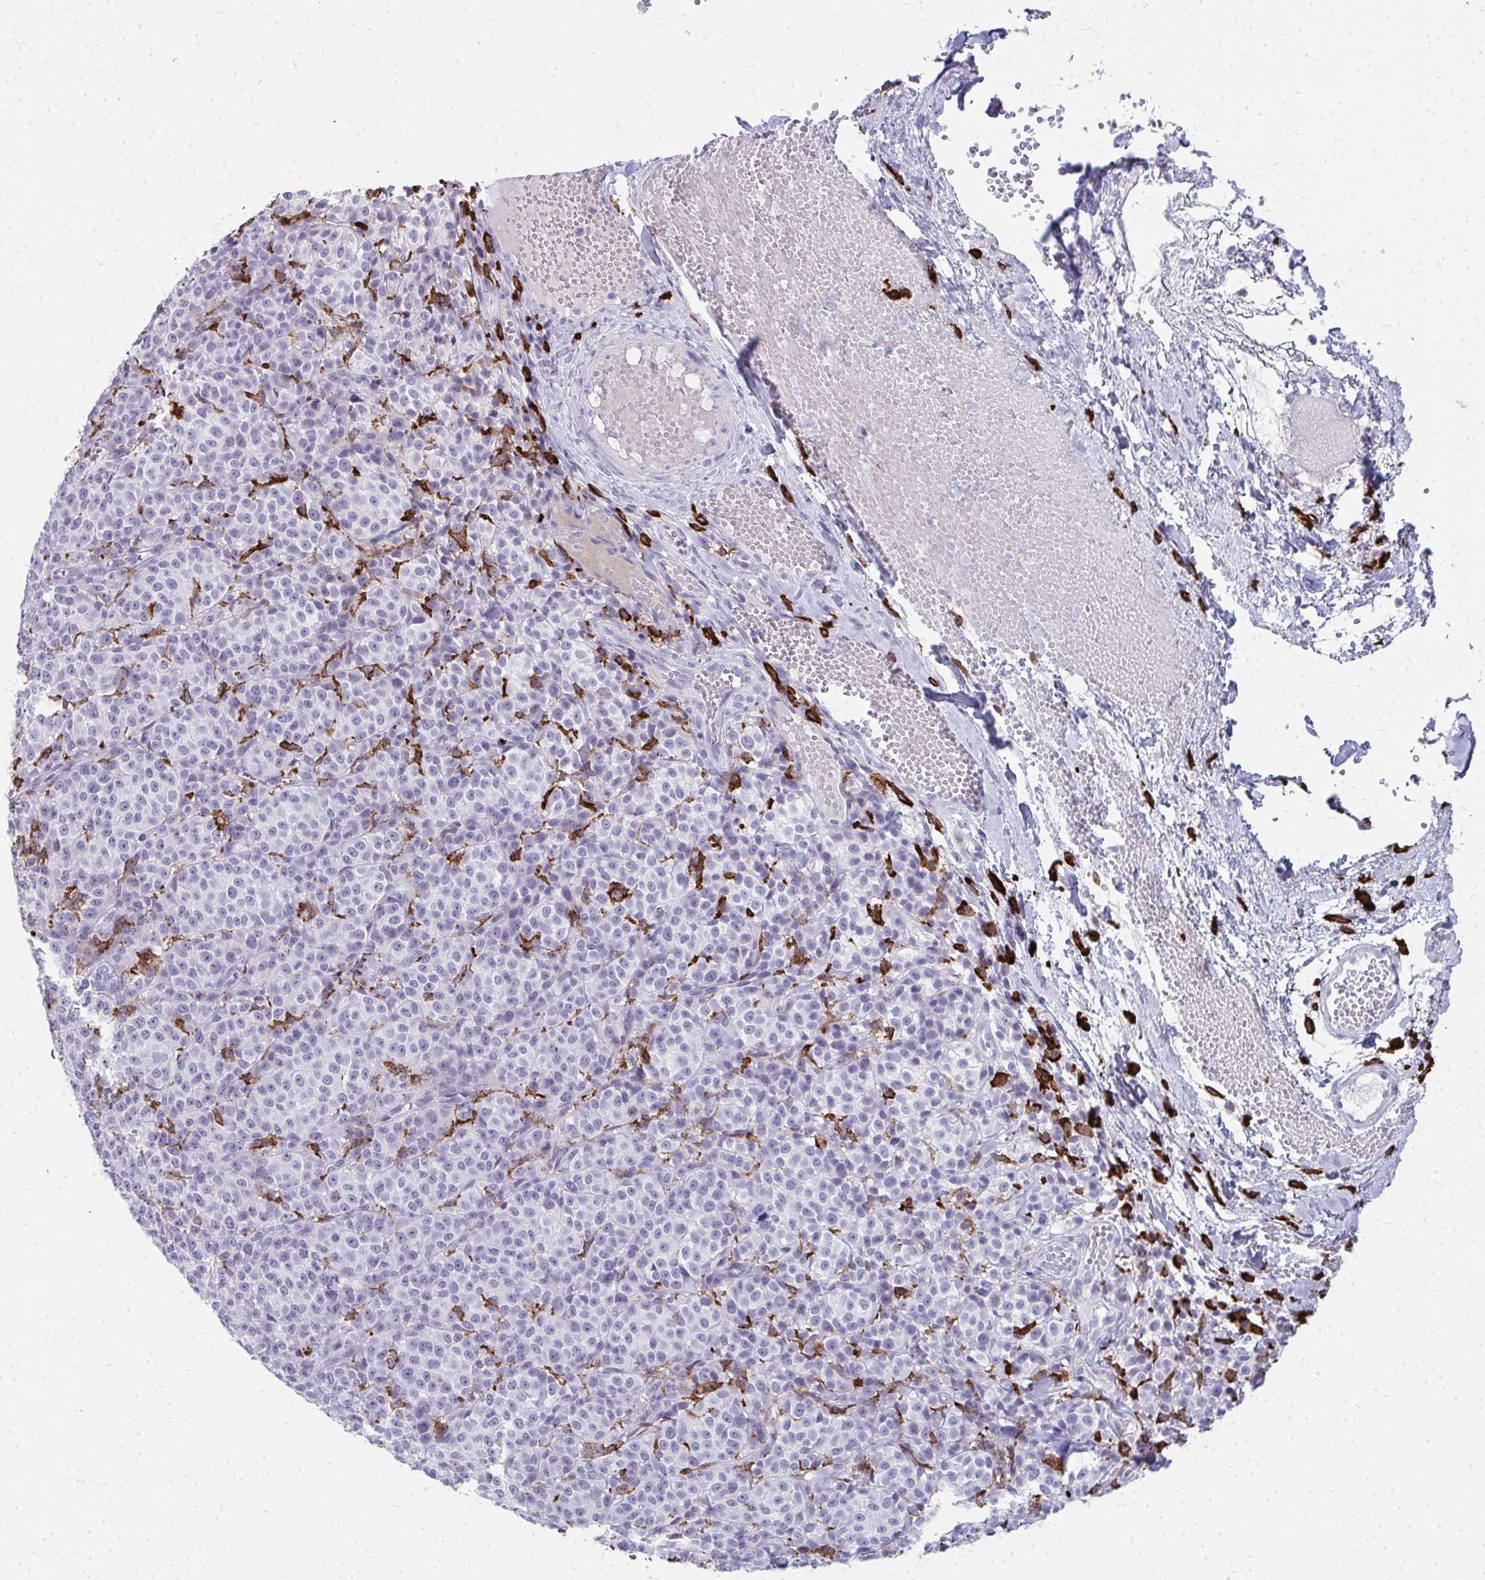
{"staining": {"intensity": "negative", "quantity": "none", "location": "none"}, "tissue": "melanoma", "cell_type": "Tumor cells", "image_type": "cancer", "snomed": [{"axis": "morphology", "description": "Normal tissue, NOS"}, {"axis": "morphology", "description": "Malignant melanoma, NOS"}, {"axis": "topography", "description": "Skin"}], "caption": "Melanoma was stained to show a protein in brown. There is no significant staining in tumor cells.", "gene": "CD163", "patient": {"sex": "female", "age": 34}}